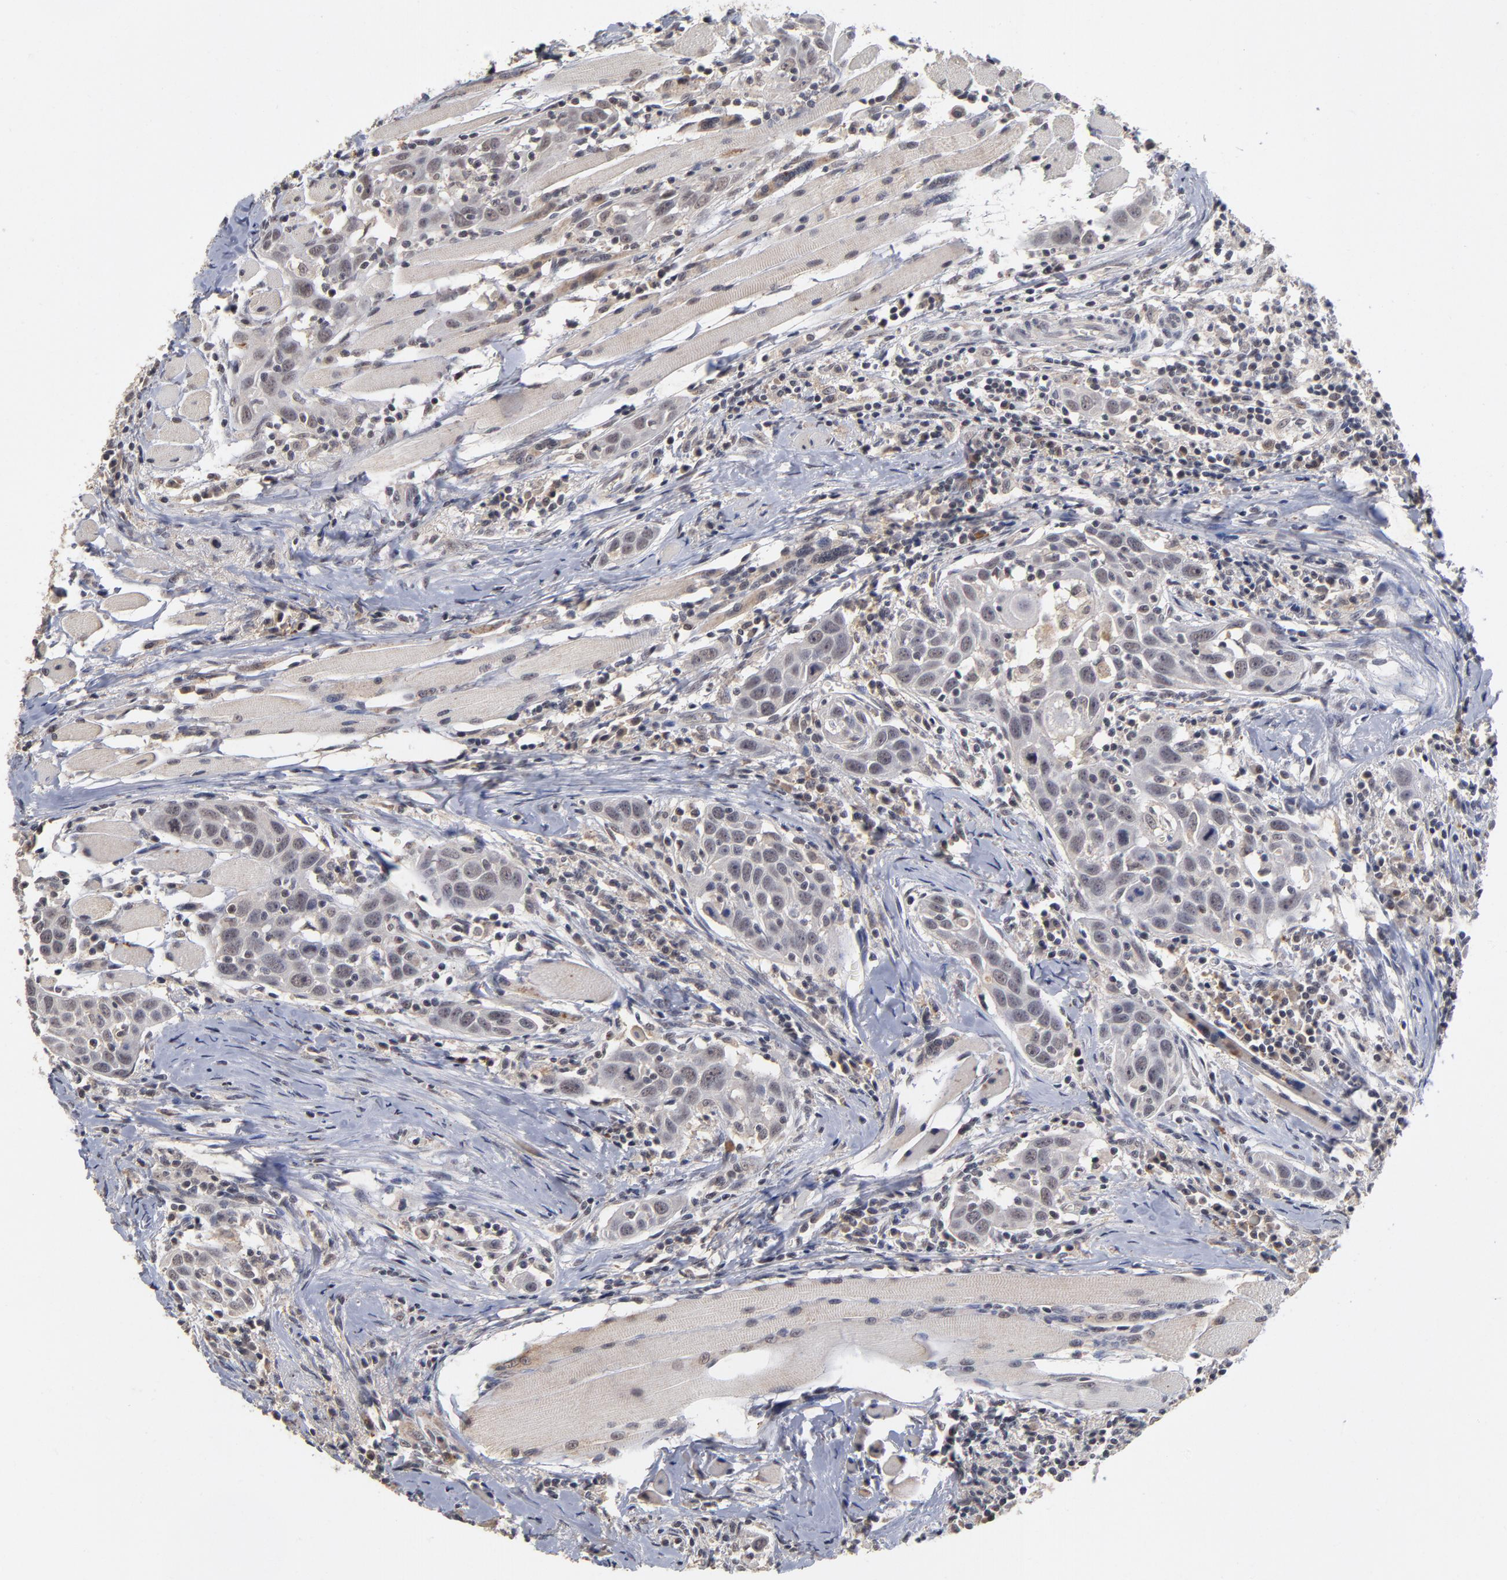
{"staining": {"intensity": "weak", "quantity": ">75%", "location": "cytoplasmic/membranous,nuclear"}, "tissue": "head and neck cancer", "cell_type": "Tumor cells", "image_type": "cancer", "snomed": [{"axis": "morphology", "description": "Squamous cell carcinoma, NOS"}, {"axis": "topography", "description": "Oral tissue"}, {"axis": "topography", "description": "Head-Neck"}], "caption": "Human head and neck squamous cell carcinoma stained for a protein (brown) shows weak cytoplasmic/membranous and nuclear positive expression in about >75% of tumor cells.", "gene": "WSB1", "patient": {"sex": "female", "age": 50}}